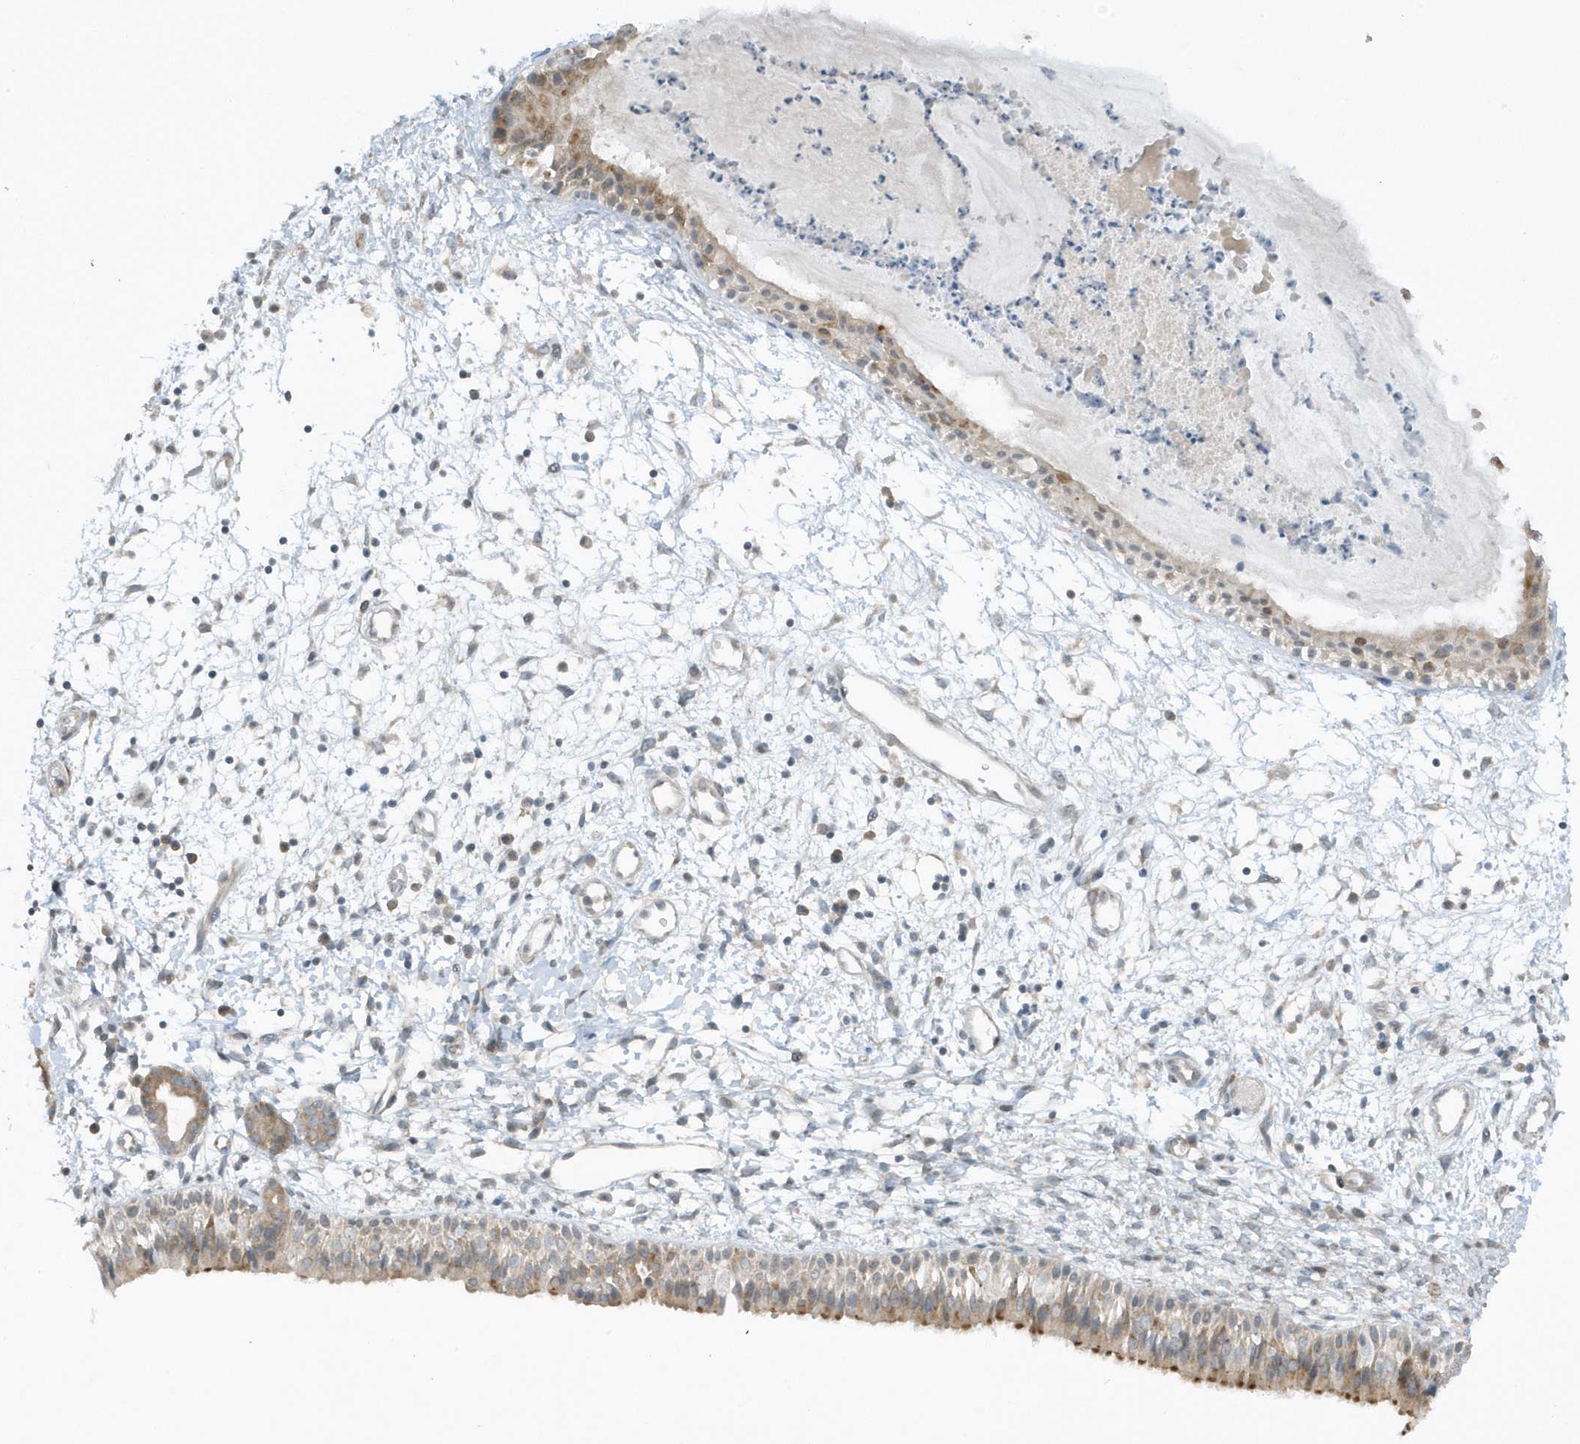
{"staining": {"intensity": "moderate", "quantity": ">75%", "location": "cytoplasmic/membranous"}, "tissue": "nasopharynx", "cell_type": "Respiratory epithelial cells", "image_type": "normal", "snomed": [{"axis": "morphology", "description": "Normal tissue, NOS"}, {"axis": "topography", "description": "Nasopharynx"}], "caption": "Nasopharynx stained with DAB (3,3'-diaminobenzidine) IHC reveals medium levels of moderate cytoplasmic/membranous expression in about >75% of respiratory epithelial cells. Immunohistochemistry stains the protein of interest in brown and the nuclei are stained blue.", "gene": "SCN3A", "patient": {"sex": "male", "age": 22}}